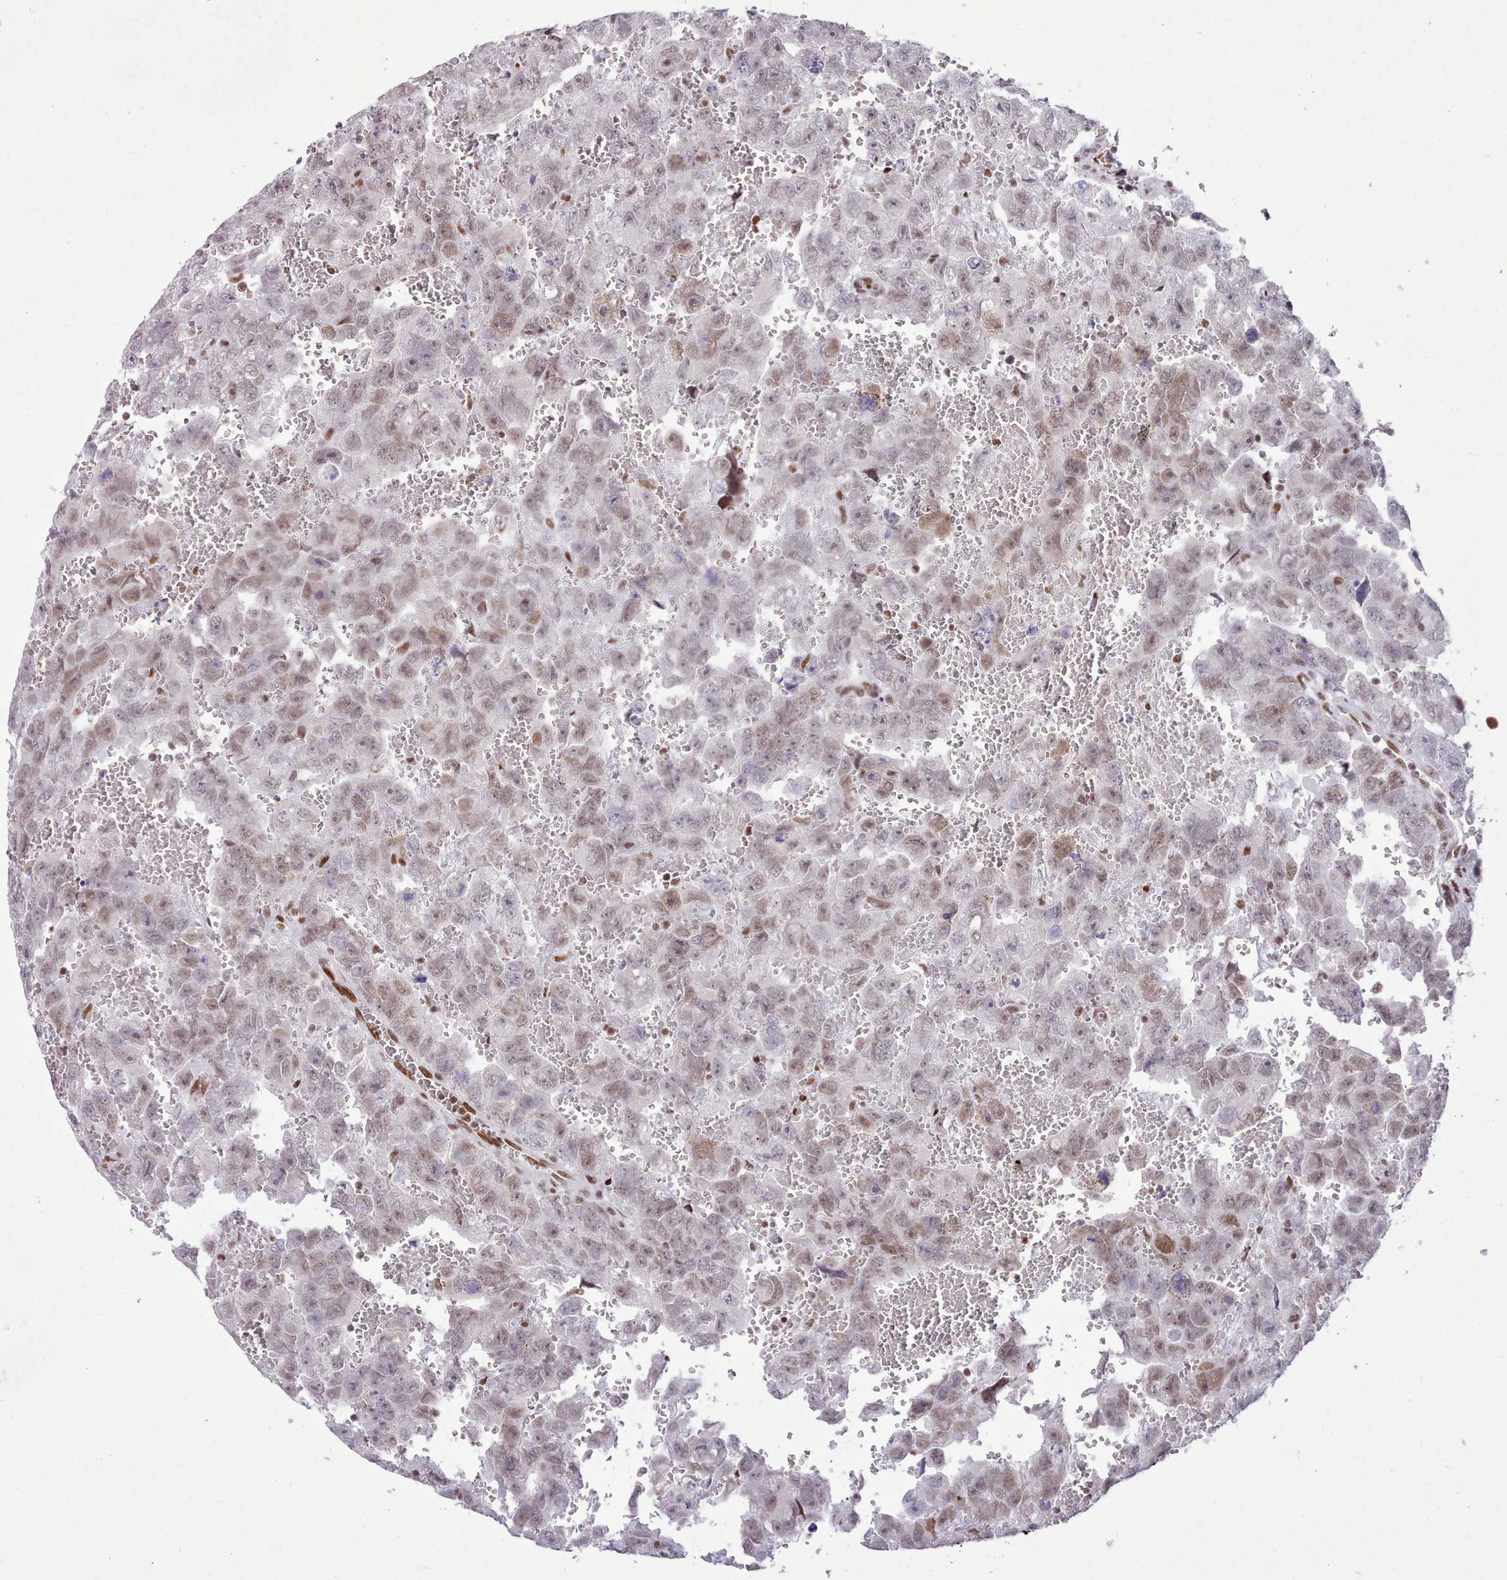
{"staining": {"intensity": "moderate", "quantity": "25%-75%", "location": "nuclear"}, "tissue": "testis cancer", "cell_type": "Tumor cells", "image_type": "cancer", "snomed": [{"axis": "morphology", "description": "Carcinoma, Embryonal, NOS"}, {"axis": "topography", "description": "Testis"}], "caption": "Immunohistochemical staining of human testis embryonal carcinoma shows moderate nuclear protein staining in about 25%-75% of tumor cells.", "gene": "TAF15", "patient": {"sex": "male", "age": 45}}